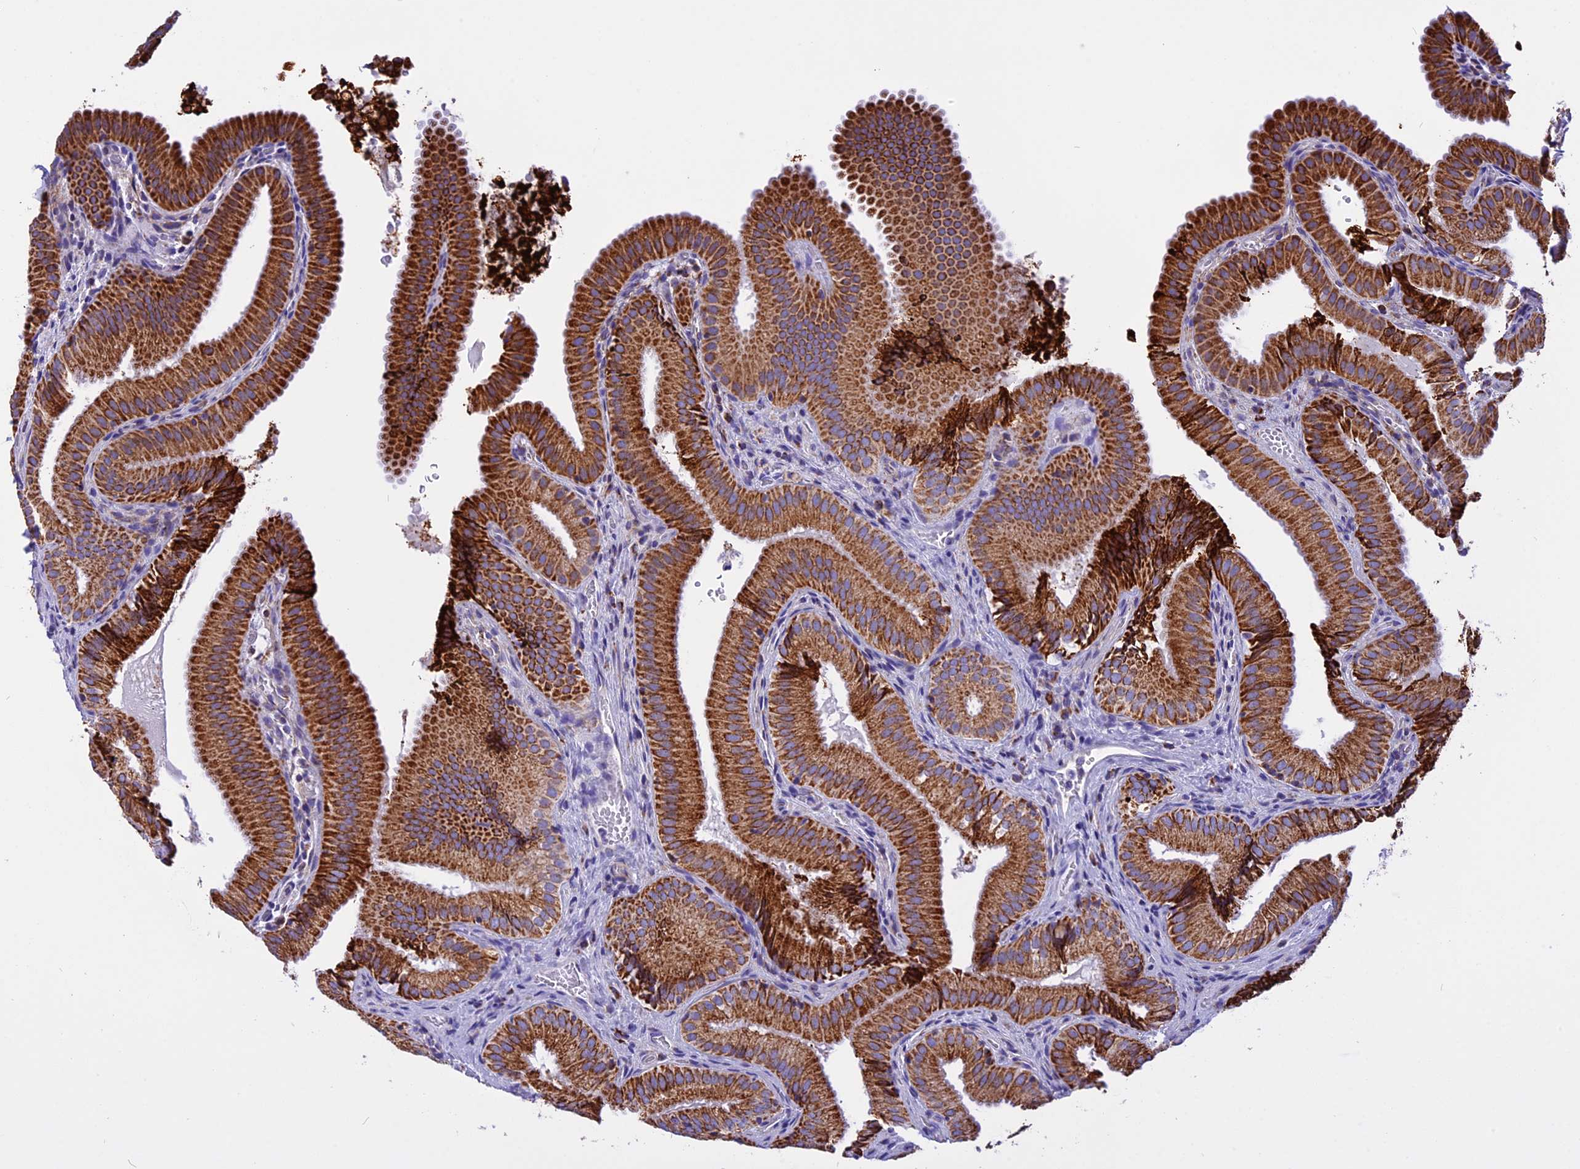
{"staining": {"intensity": "strong", "quantity": ">75%", "location": "cytoplasmic/membranous"}, "tissue": "gallbladder", "cell_type": "Glandular cells", "image_type": "normal", "snomed": [{"axis": "morphology", "description": "Normal tissue, NOS"}, {"axis": "topography", "description": "Gallbladder"}], "caption": "The micrograph demonstrates a brown stain indicating the presence of a protein in the cytoplasmic/membranous of glandular cells in gallbladder.", "gene": "VDAC2", "patient": {"sex": "female", "age": 30}}